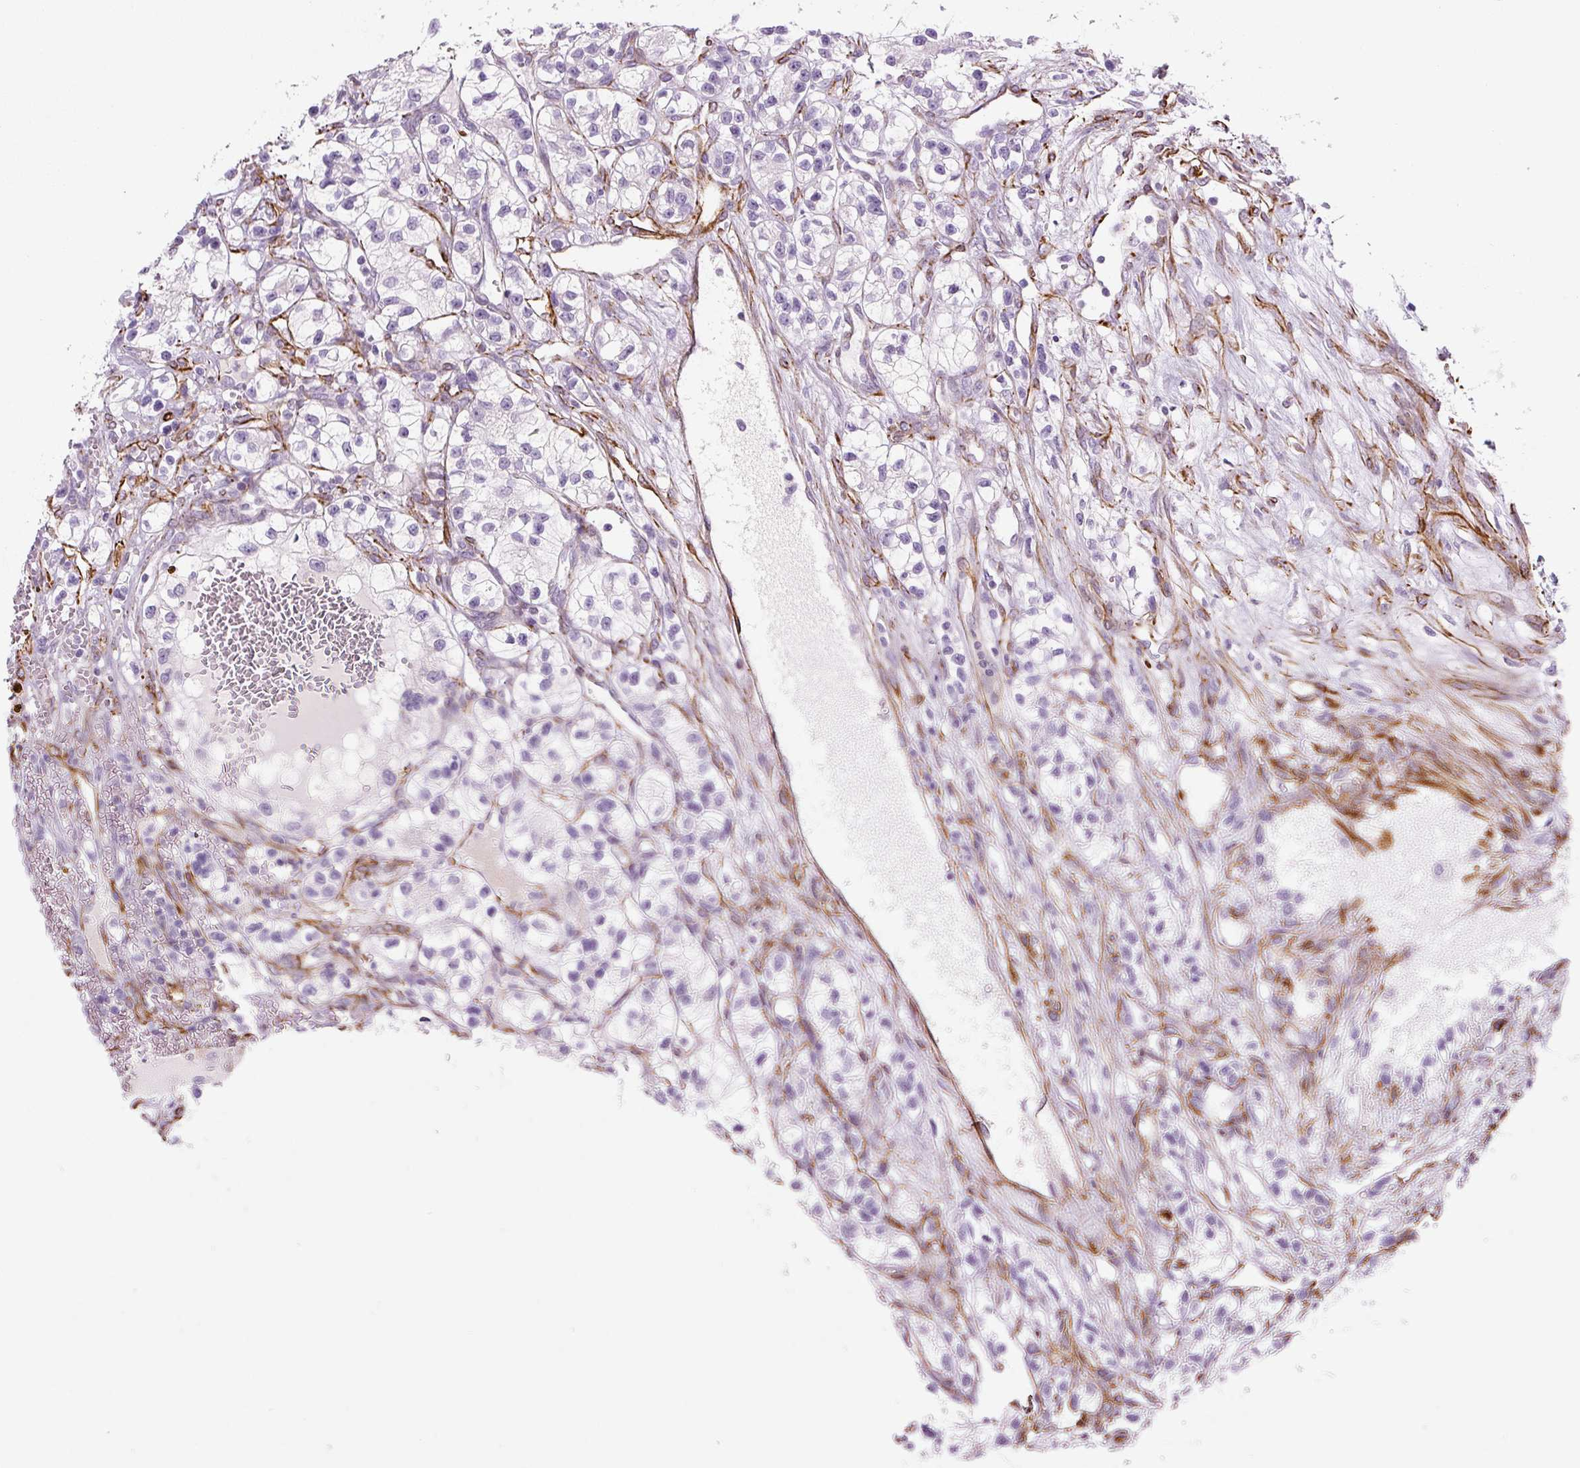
{"staining": {"intensity": "negative", "quantity": "none", "location": "none"}, "tissue": "renal cancer", "cell_type": "Tumor cells", "image_type": "cancer", "snomed": [{"axis": "morphology", "description": "Adenocarcinoma, NOS"}, {"axis": "topography", "description": "Kidney"}], "caption": "There is no significant positivity in tumor cells of renal adenocarcinoma.", "gene": "NES", "patient": {"sex": "female", "age": 57}}